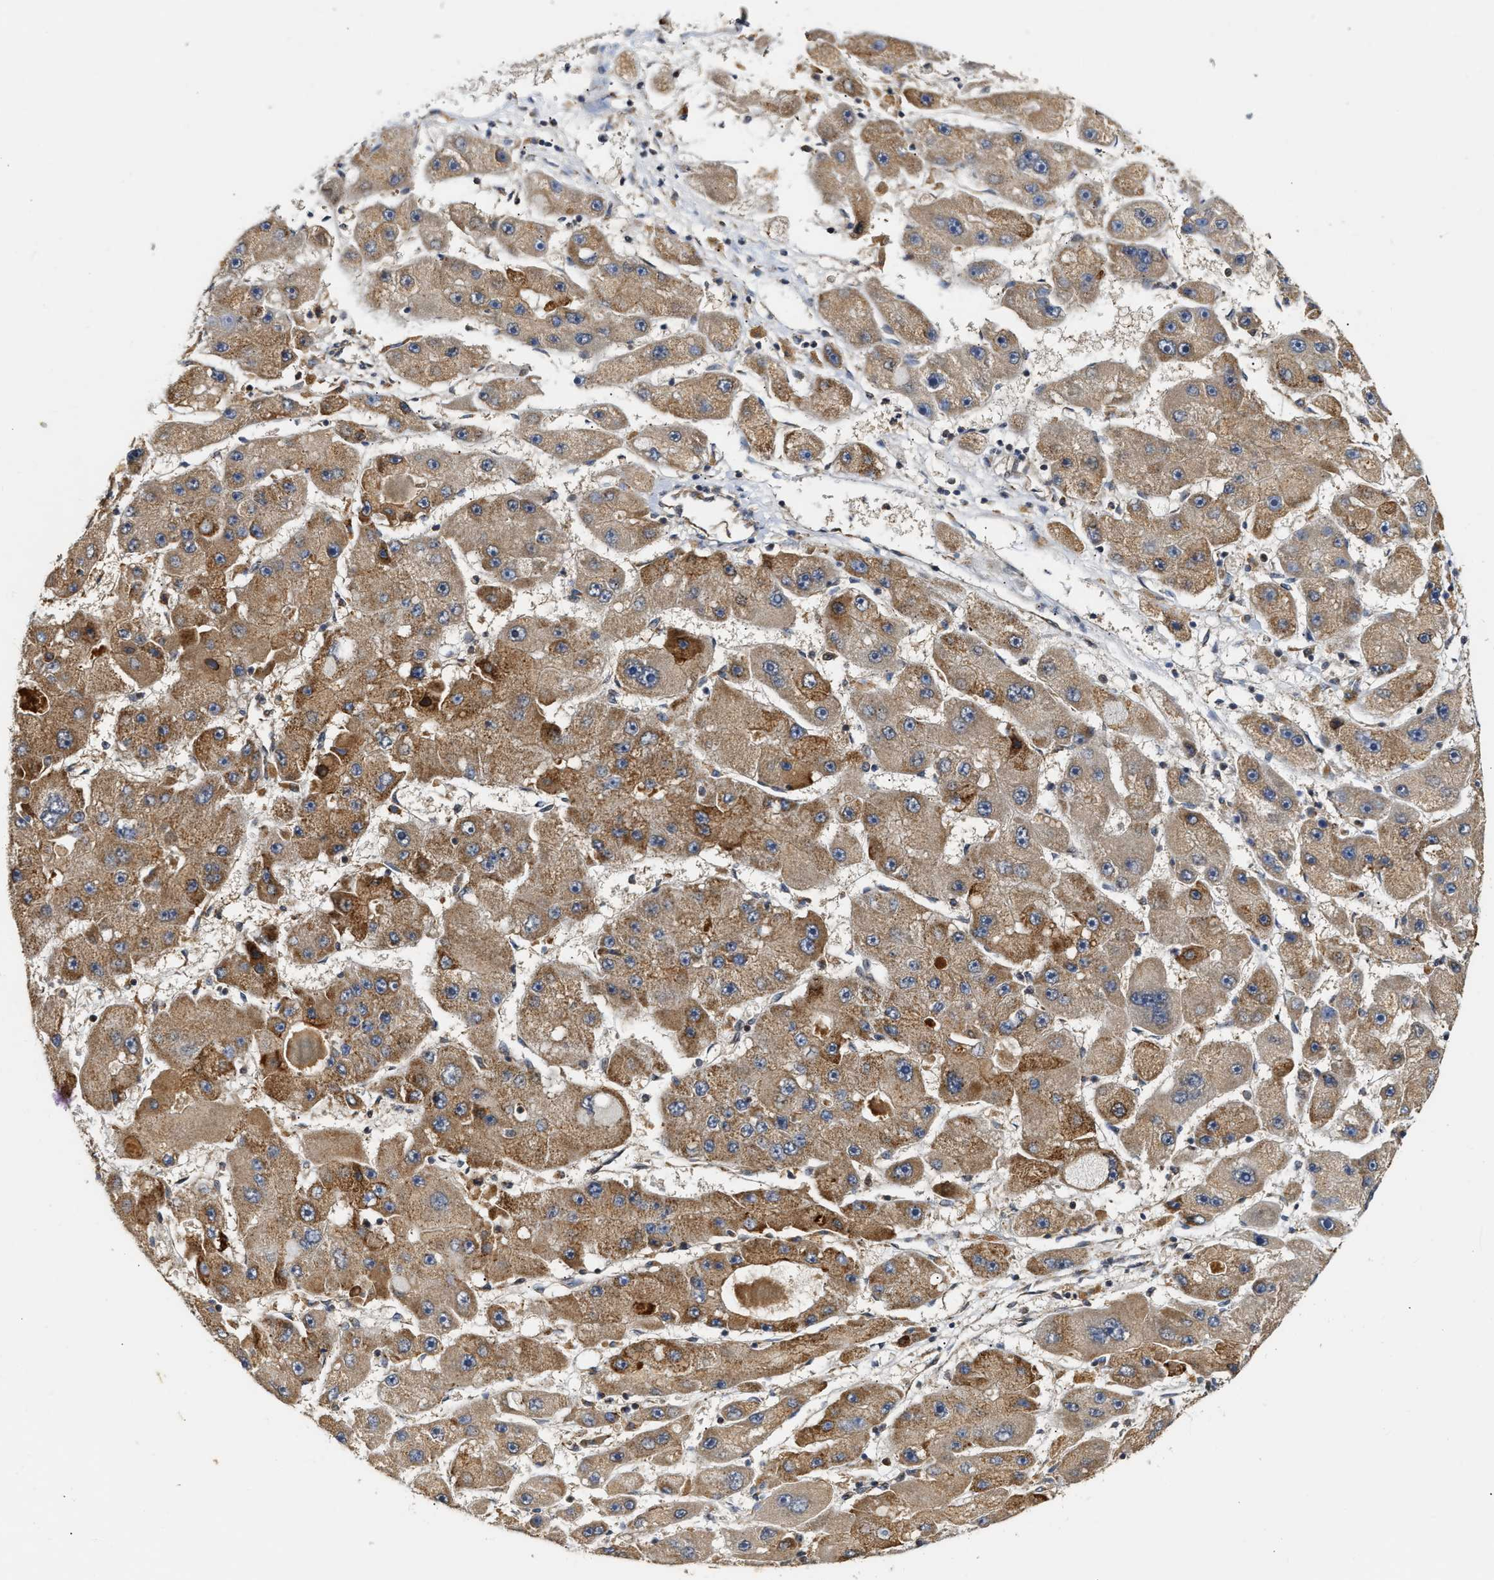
{"staining": {"intensity": "moderate", "quantity": ">75%", "location": "cytoplasmic/membranous"}, "tissue": "liver cancer", "cell_type": "Tumor cells", "image_type": "cancer", "snomed": [{"axis": "morphology", "description": "Carcinoma, Hepatocellular, NOS"}, {"axis": "topography", "description": "Liver"}], "caption": "Immunohistochemical staining of human liver cancer (hepatocellular carcinoma) reveals medium levels of moderate cytoplasmic/membranous expression in about >75% of tumor cells.", "gene": "EXTL2", "patient": {"sex": "female", "age": 61}}